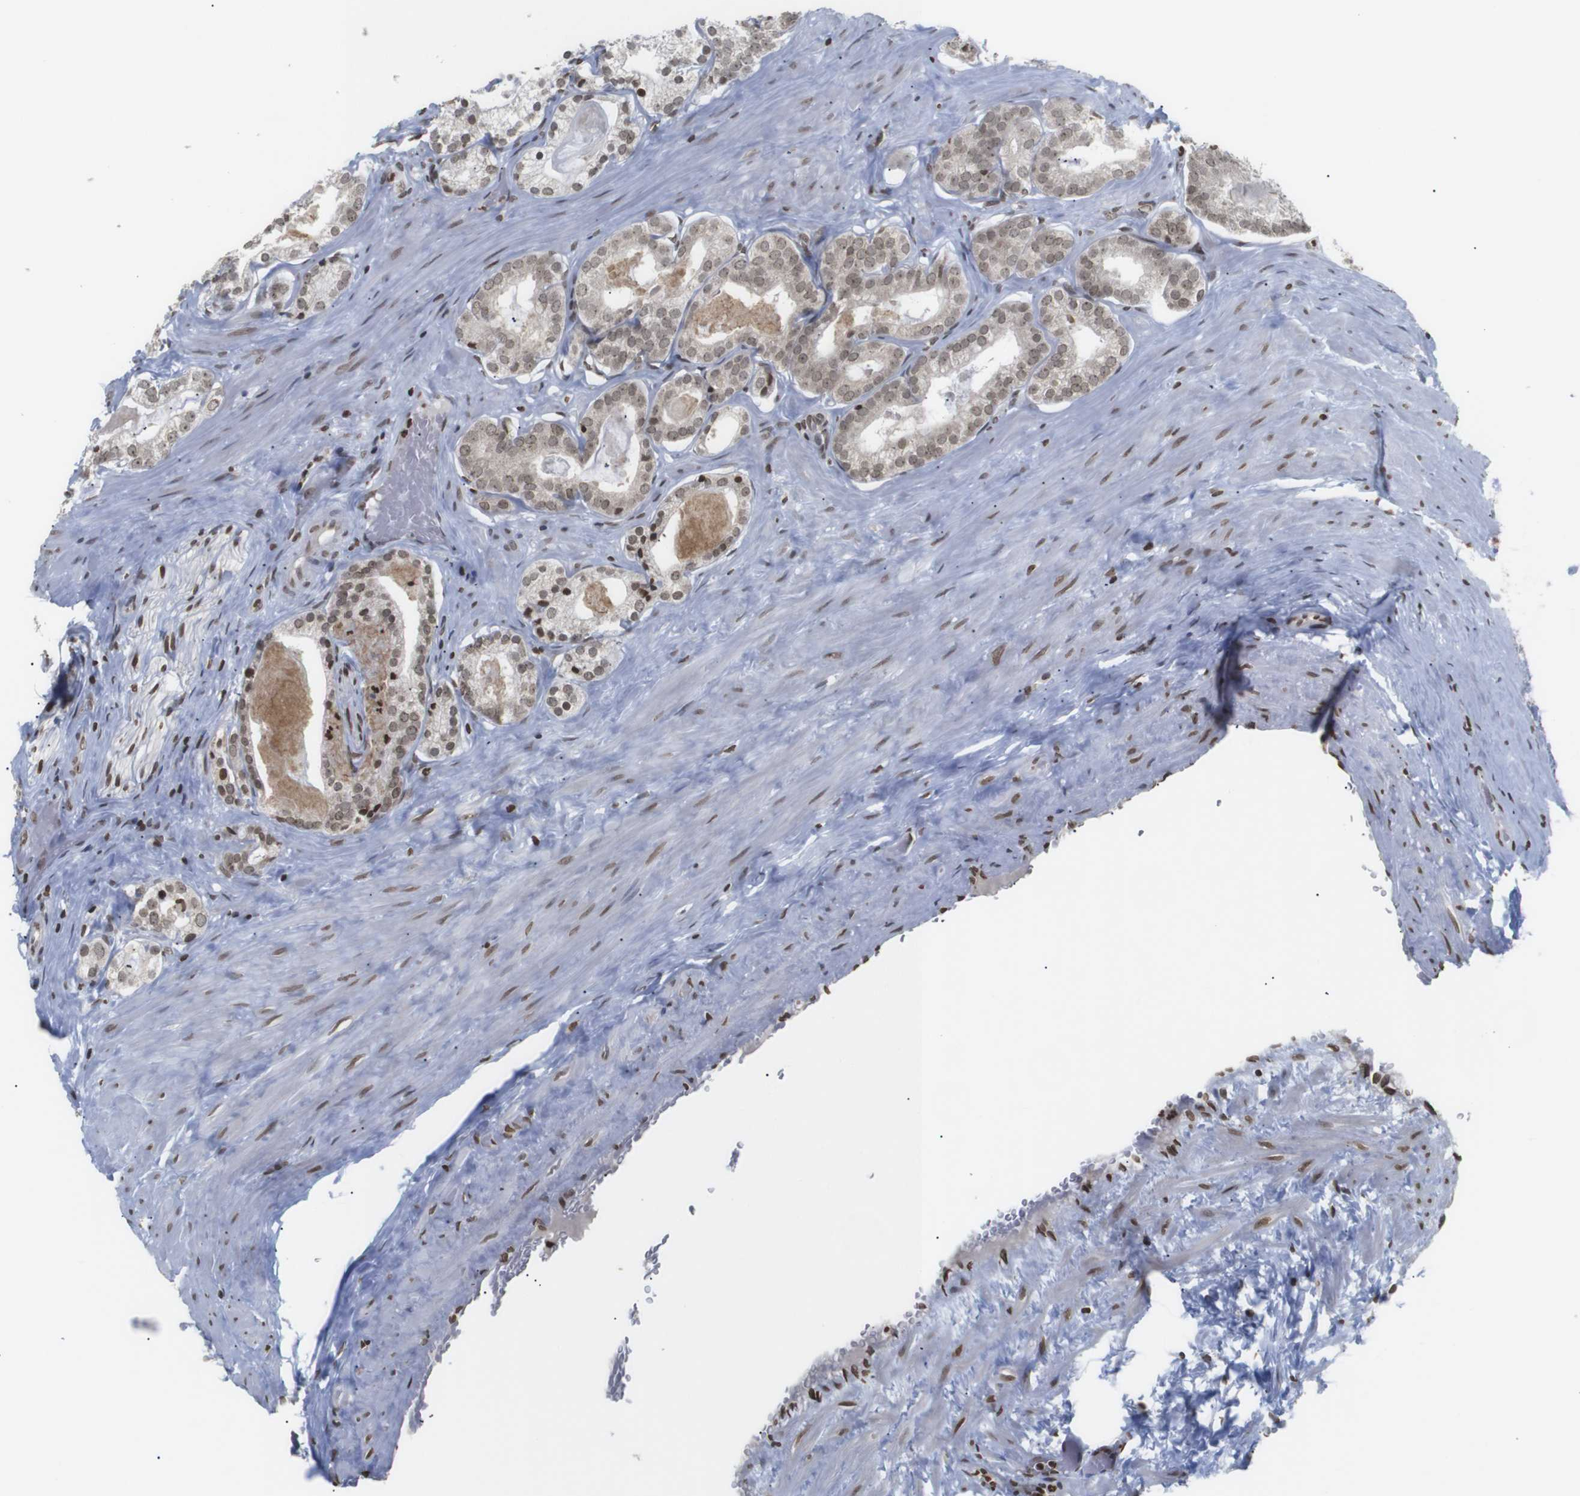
{"staining": {"intensity": "moderate", "quantity": ">75%", "location": "nuclear"}, "tissue": "prostate cancer", "cell_type": "Tumor cells", "image_type": "cancer", "snomed": [{"axis": "morphology", "description": "Adenocarcinoma, Low grade"}, {"axis": "topography", "description": "Prostate"}], "caption": "A histopathology image of prostate cancer stained for a protein displays moderate nuclear brown staining in tumor cells. The protein is stained brown, and the nuclei are stained in blue (DAB IHC with brightfield microscopy, high magnification).", "gene": "ETV5", "patient": {"sex": "male", "age": 59}}